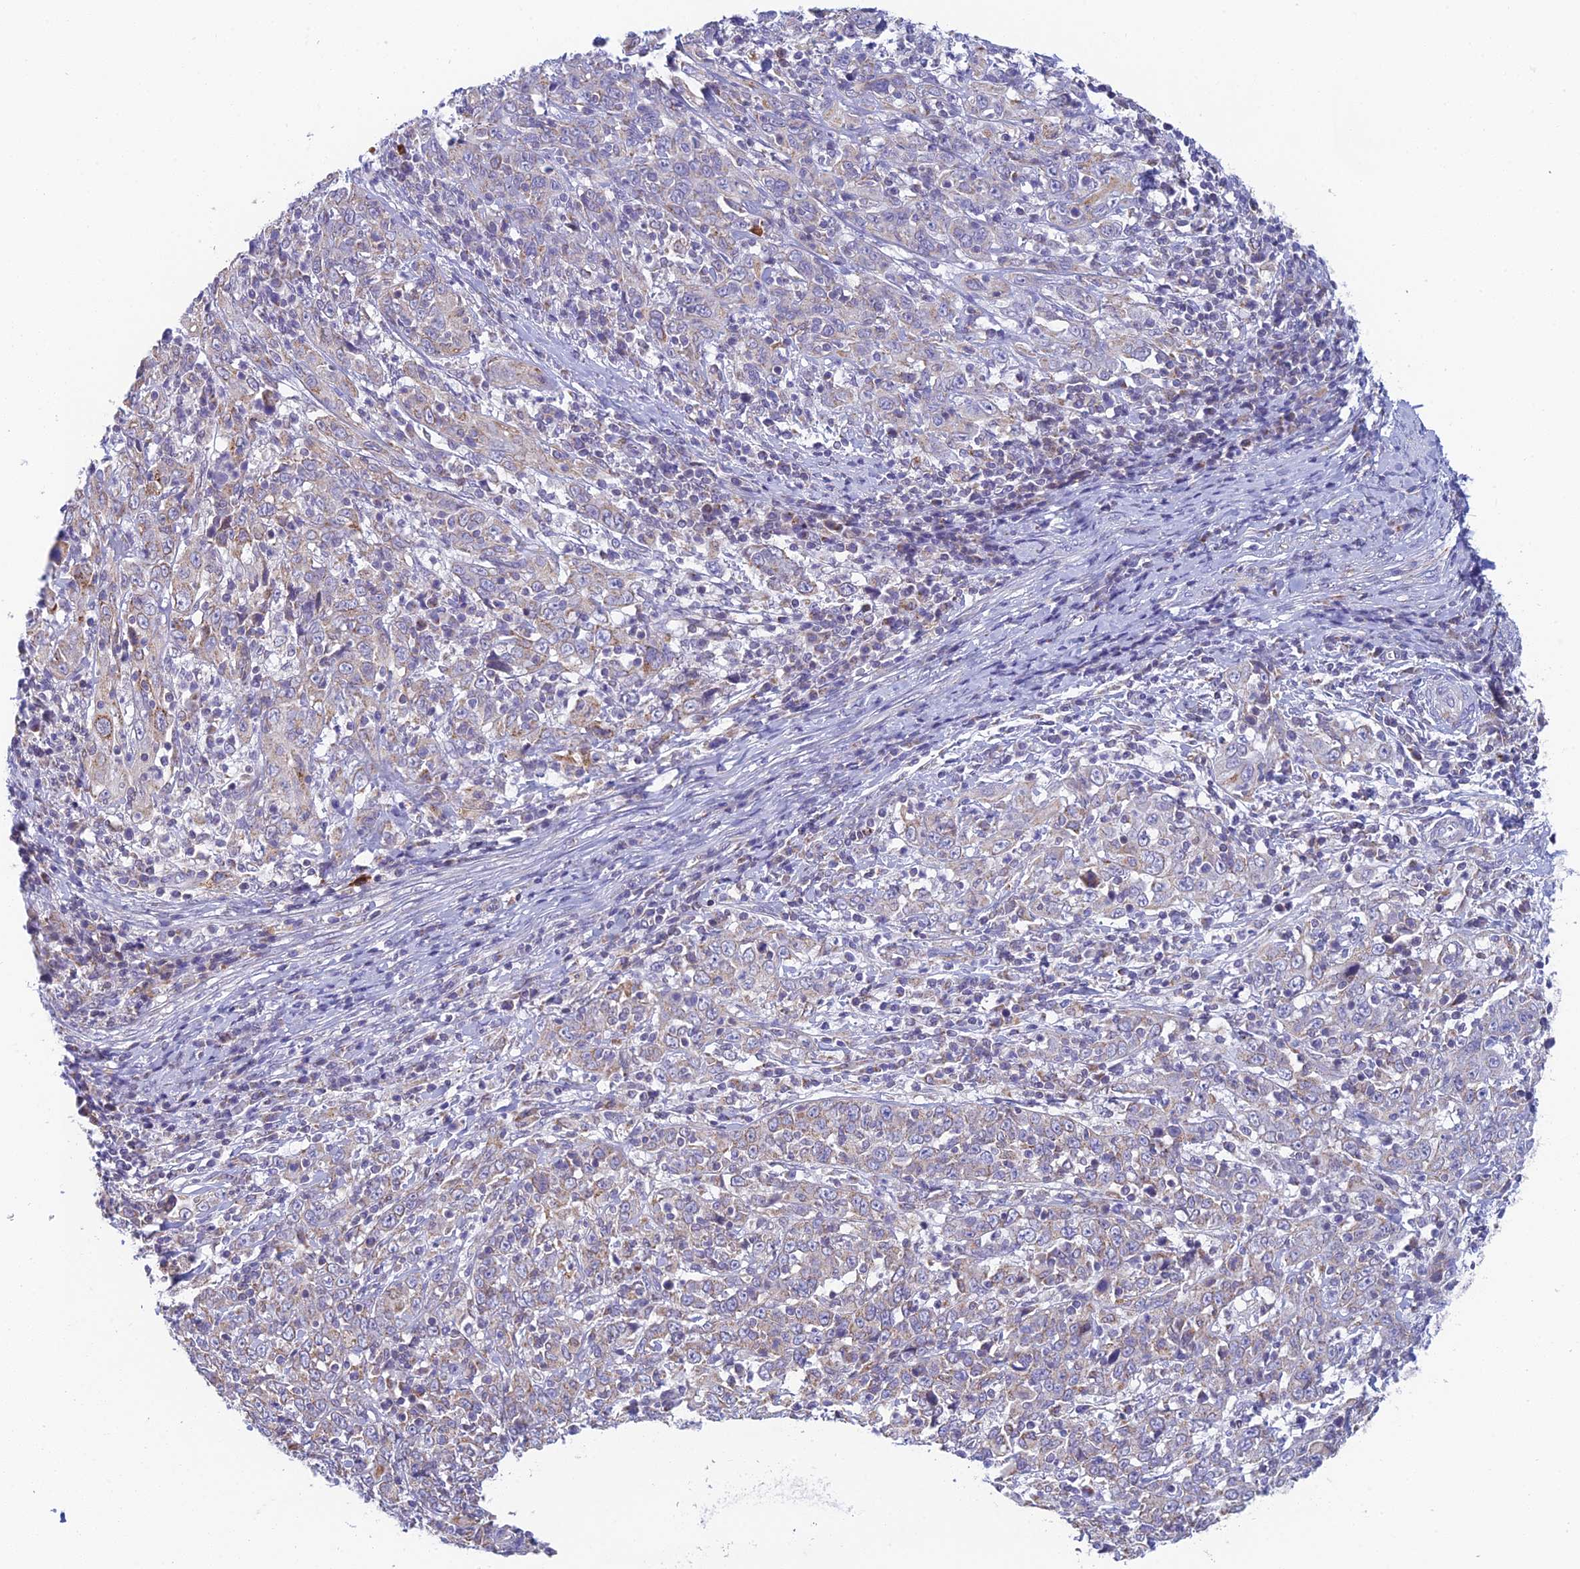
{"staining": {"intensity": "weak", "quantity": "25%-75%", "location": "cytoplasmic/membranous"}, "tissue": "cervical cancer", "cell_type": "Tumor cells", "image_type": "cancer", "snomed": [{"axis": "morphology", "description": "Squamous cell carcinoma, NOS"}, {"axis": "topography", "description": "Cervix"}], "caption": "Protein expression analysis of human cervical squamous cell carcinoma reveals weak cytoplasmic/membranous staining in about 25%-75% of tumor cells.", "gene": "REXO5", "patient": {"sex": "female", "age": 46}}